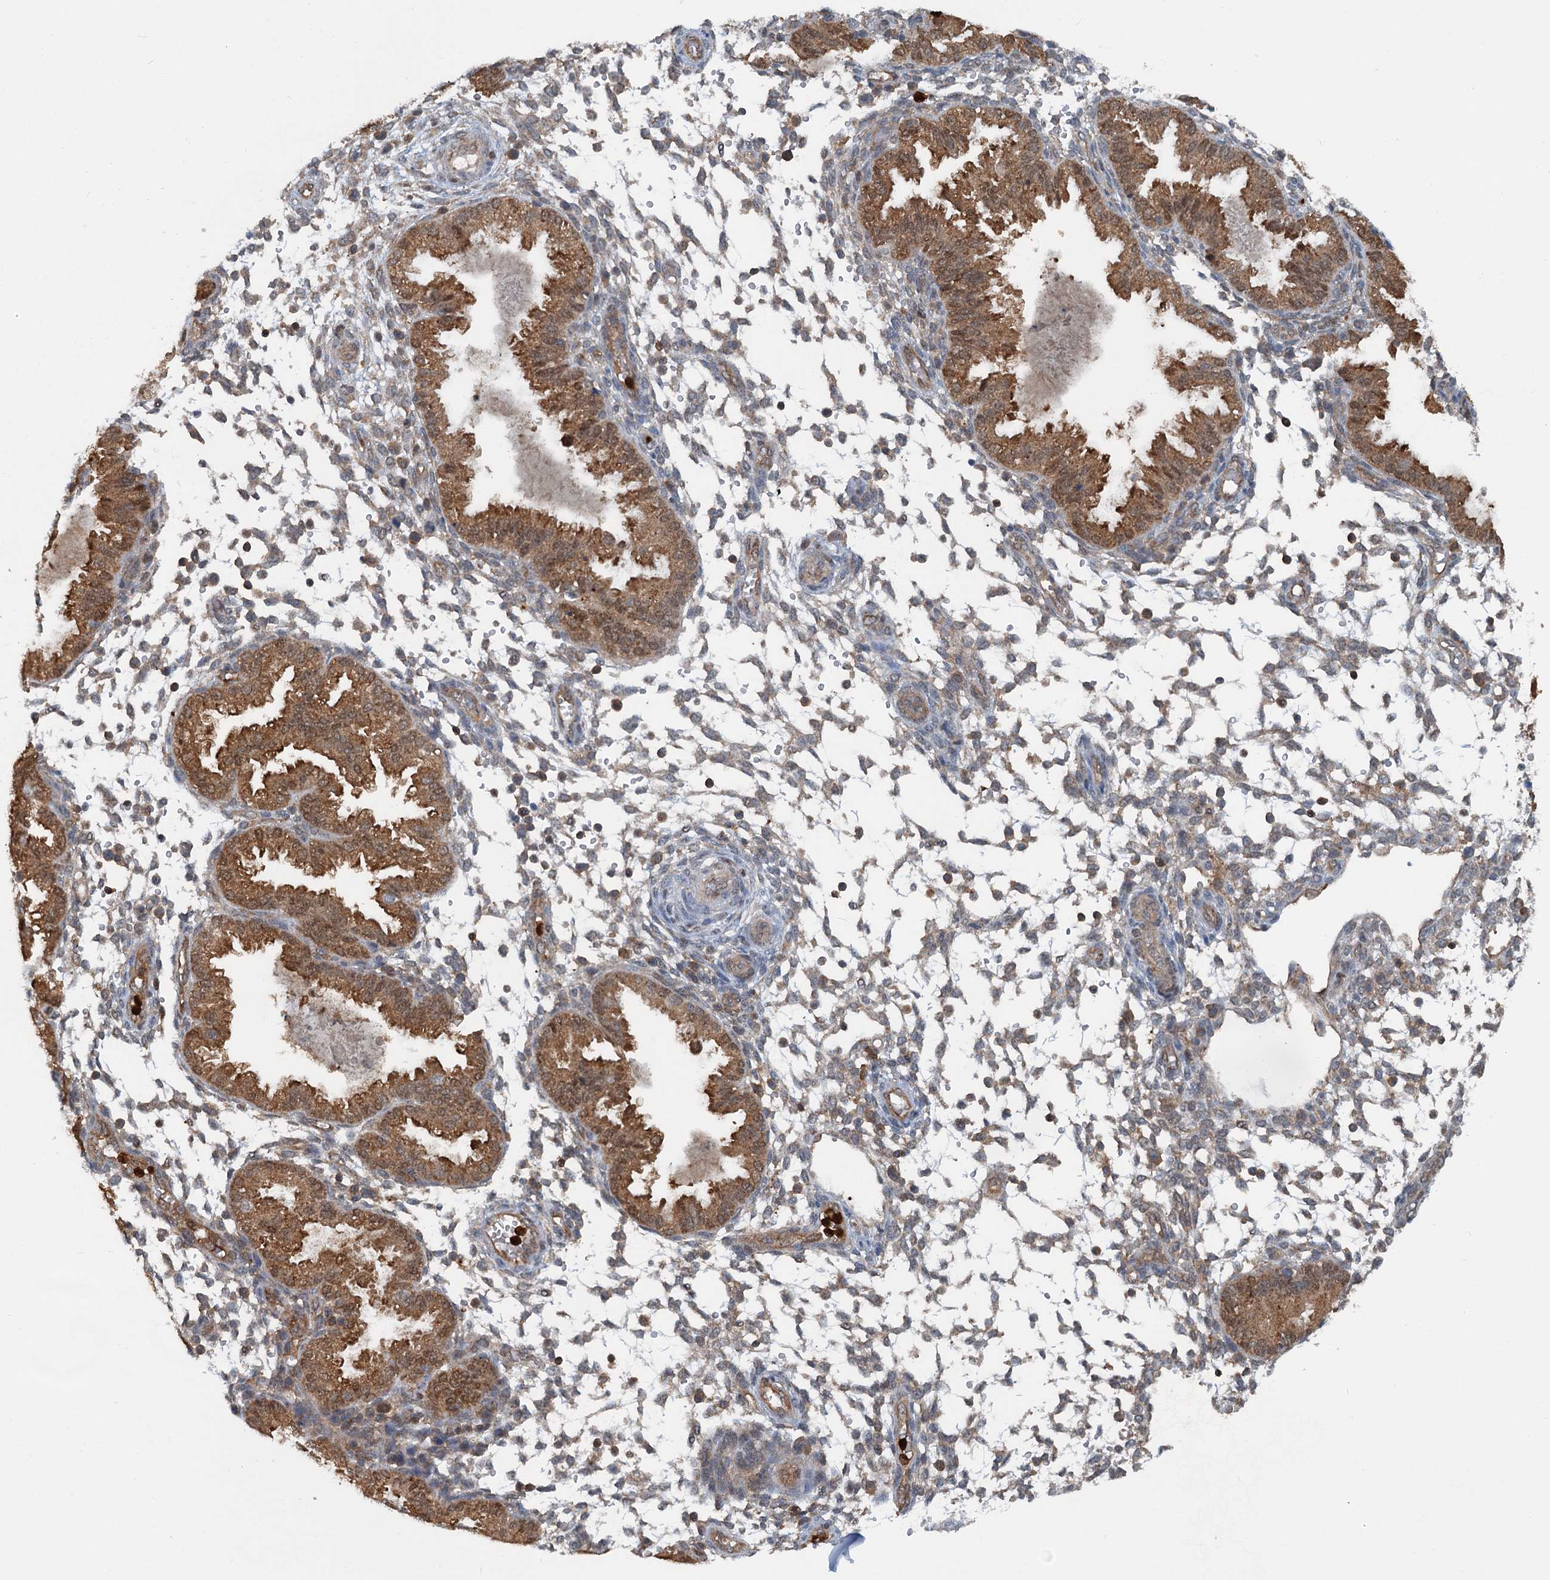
{"staining": {"intensity": "weak", "quantity": "25%-75%", "location": "cytoplasmic/membranous"}, "tissue": "endometrium", "cell_type": "Cells in endometrial stroma", "image_type": "normal", "snomed": [{"axis": "morphology", "description": "Normal tissue, NOS"}, {"axis": "topography", "description": "Endometrium"}], "caption": "Immunohistochemistry (IHC) staining of benign endometrium, which reveals low levels of weak cytoplasmic/membranous expression in approximately 25%-75% of cells in endometrial stroma indicating weak cytoplasmic/membranous protein positivity. The staining was performed using DAB (brown) for protein detection and nuclei were counterstained in hematoxylin (blue).", "gene": "GPI", "patient": {"sex": "female", "age": 33}}